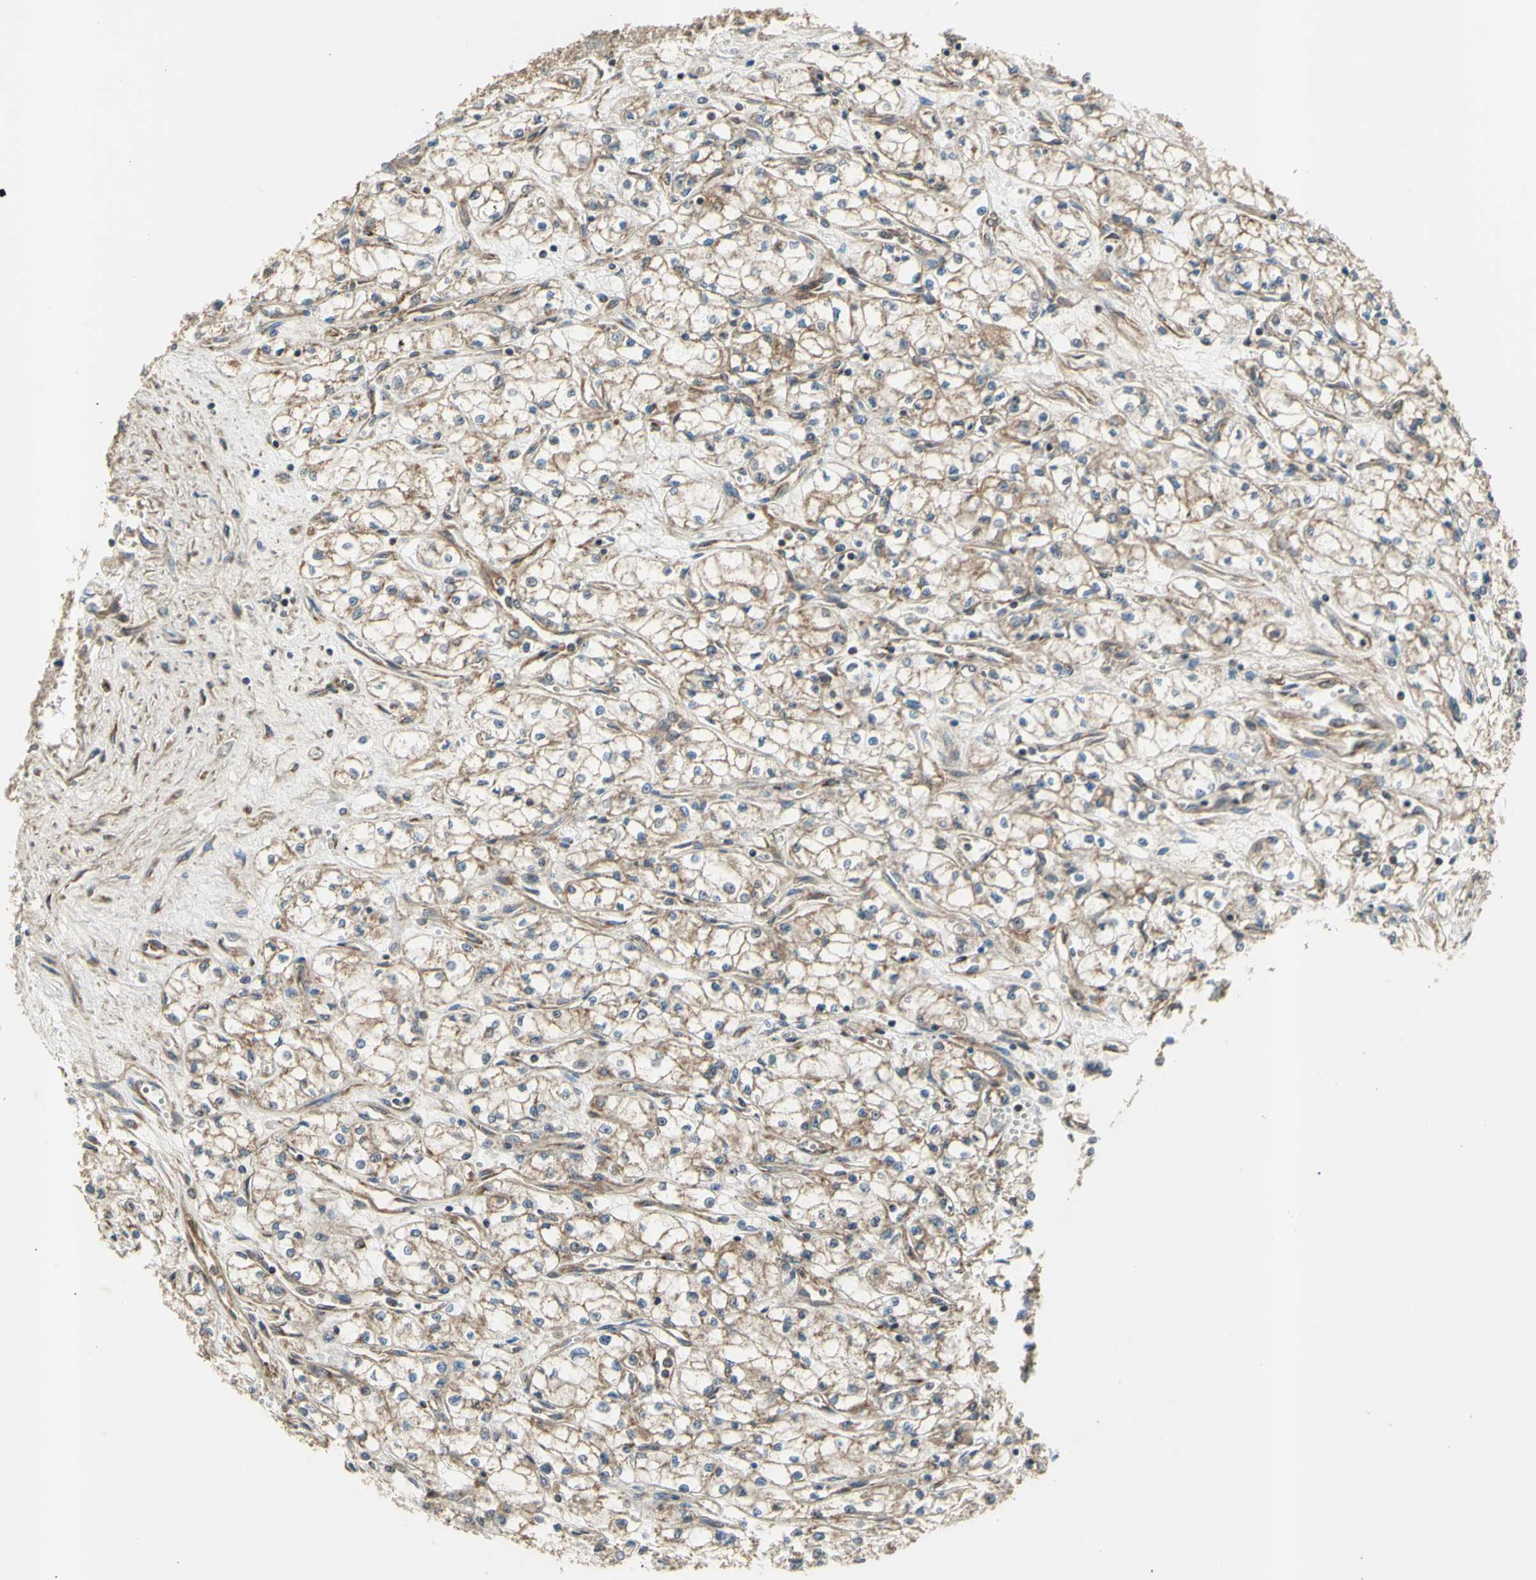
{"staining": {"intensity": "moderate", "quantity": ">75%", "location": "cytoplasmic/membranous"}, "tissue": "renal cancer", "cell_type": "Tumor cells", "image_type": "cancer", "snomed": [{"axis": "morphology", "description": "Normal tissue, NOS"}, {"axis": "morphology", "description": "Adenocarcinoma, NOS"}, {"axis": "topography", "description": "Kidney"}], "caption": "Immunohistochemistry (IHC) histopathology image of human adenocarcinoma (renal) stained for a protein (brown), which exhibits medium levels of moderate cytoplasmic/membranous expression in about >75% of tumor cells.", "gene": "EFNB2", "patient": {"sex": "male", "age": 59}}